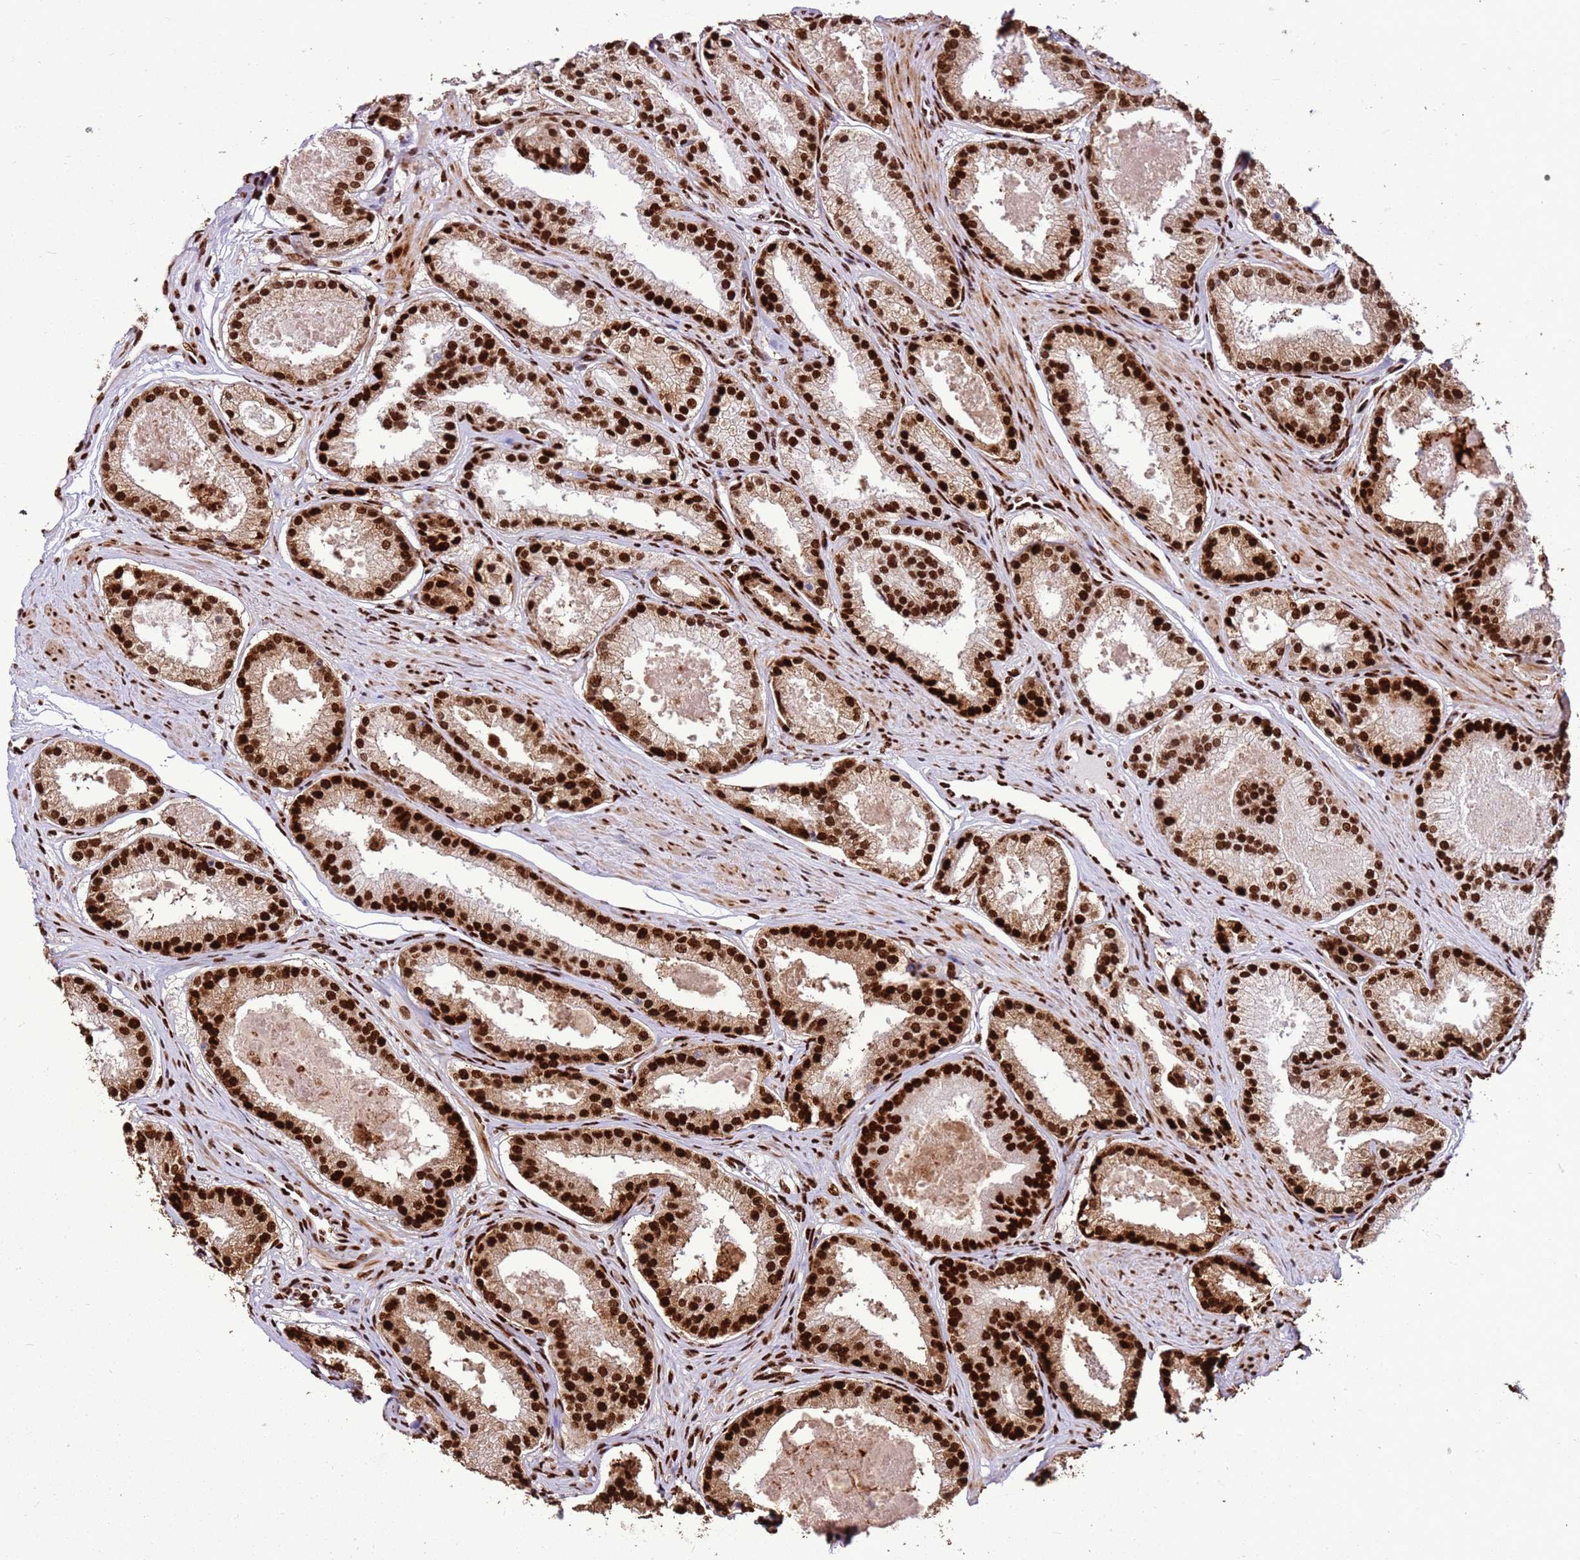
{"staining": {"intensity": "strong", "quantity": ">75%", "location": "nuclear"}, "tissue": "prostate cancer", "cell_type": "Tumor cells", "image_type": "cancer", "snomed": [{"axis": "morphology", "description": "Adenocarcinoma, Low grade"}, {"axis": "topography", "description": "Prostate"}], "caption": "Protein expression analysis of low-grade adenocarcinoma (prostate) displays strong nuclear staining in about >75% of tumor cells. Using DAB (3,3'-diaminobenzidine) (brown) and hematoxylin (blue) stains, captured at high magnification using brightfield microscopy.", "gene": "HNRNPAB", "patient": {"sex": "male", "age": 59}}